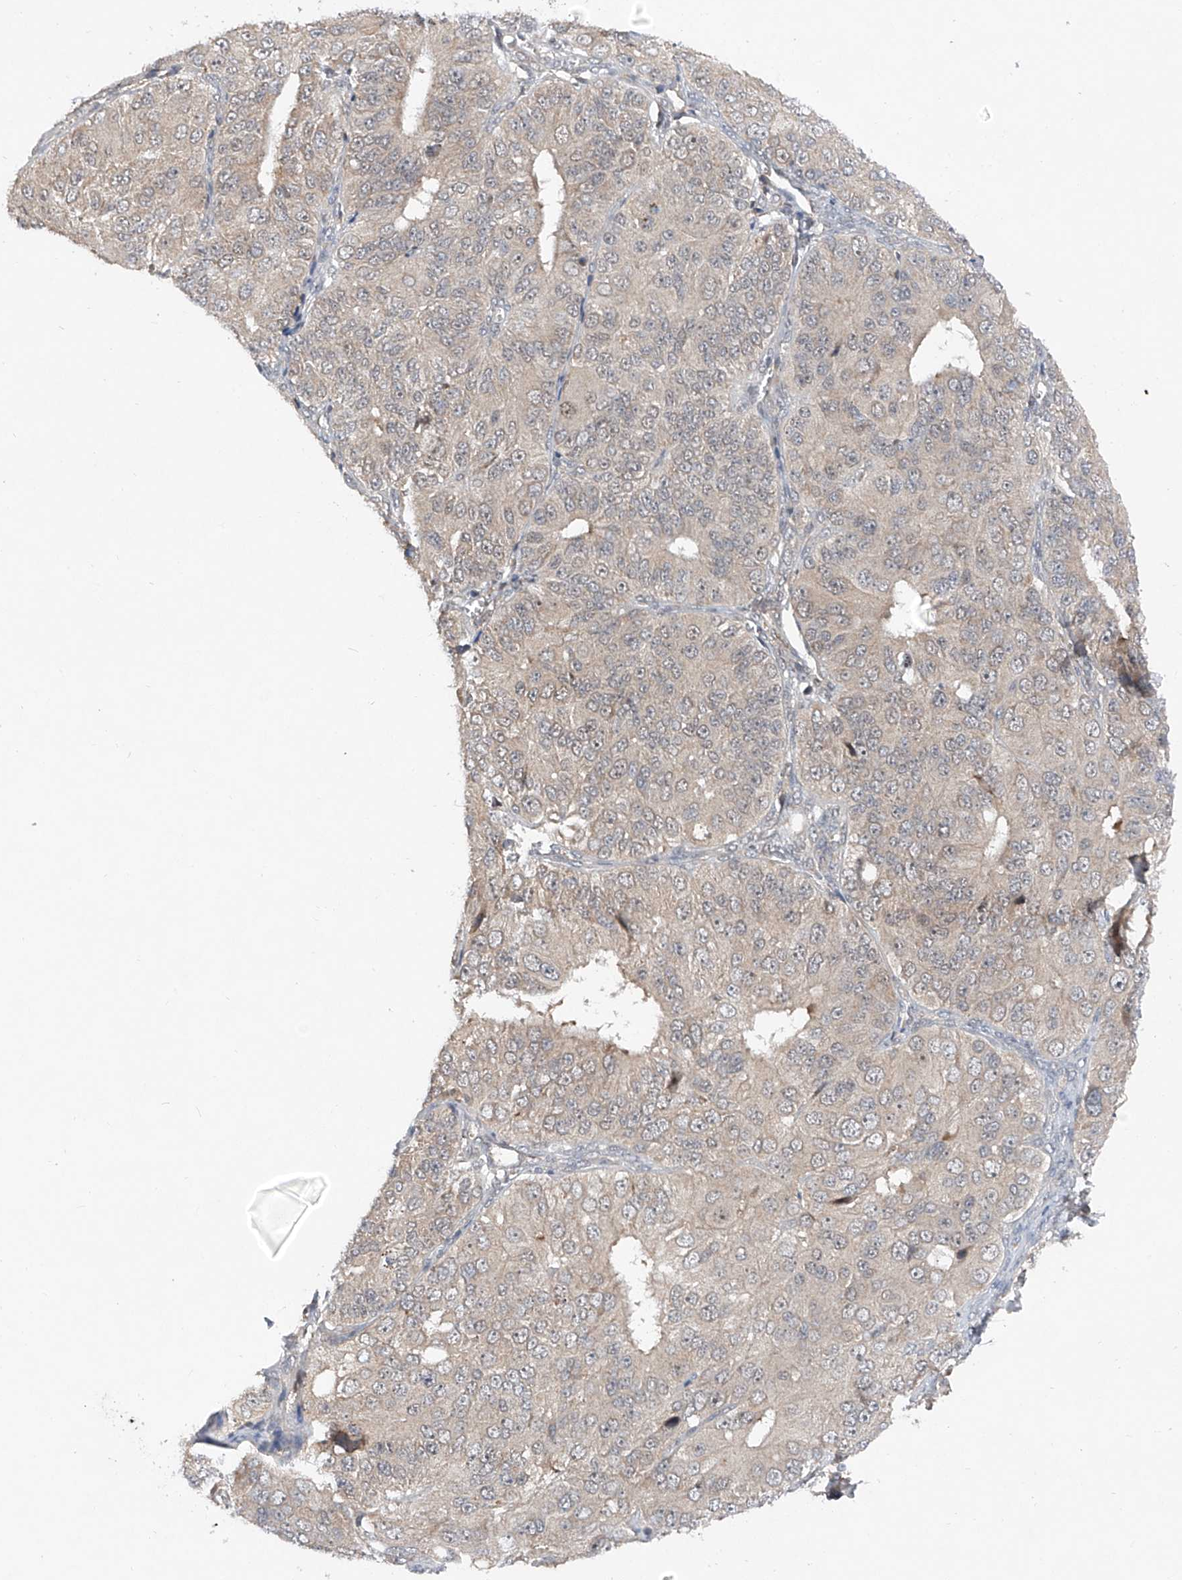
{"staining": {"intensity": "negative", "quantity": "none", "location": "none"}, "tissue": "ovarian cancer", "cell_type": "Tumor cells", "image_type": "cancer", "snomed": [{"axis": "morphology", "description": "Carcinoma, endometroid"}, {"axis": "topography", "description": "Ovary"}], "caption": "Protein analysis of ovarian cancer exhibits no significant positivity in tumor cells.", "gene": "FAM135A", "patient": {"sex": "female", "age": 51}}